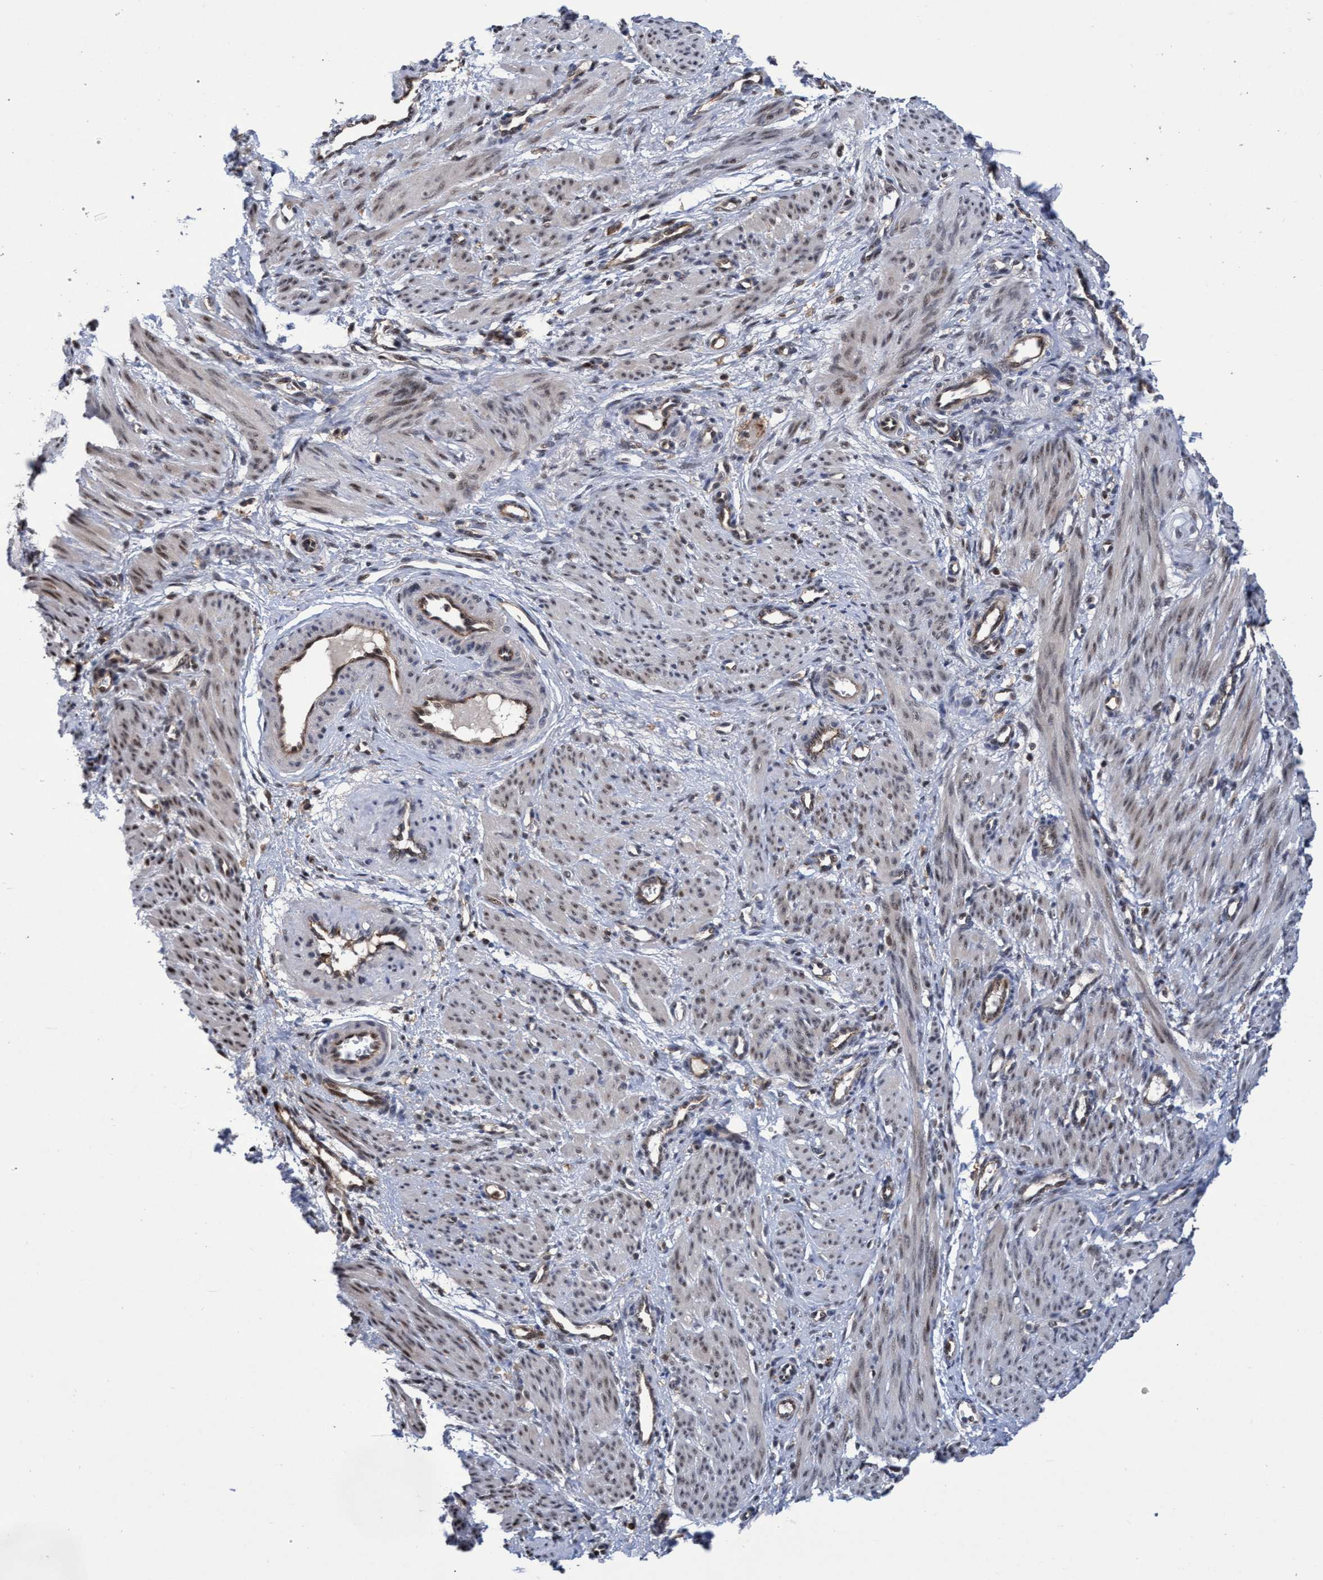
{"staining": {"intensity": "moderate", "quantity": ">75%", "location": "nuclear"}, "tissue": "smooth muscle", "cell_type": "Smooth muscle cells", "image_type": "normal", "snomed": [{"axis": "morphology", "description": "Normal tissue, NOS"}, {"axis": "topography", "description": "Endometrium"}], "caption": "Smooth muscle was stained to show a protein in brown. There is medium levels of moderate nuclear staining in approximately >75% of smooth muscle cells. The staining is performed using DAB (3,3'-diaminobenzidine) brown chromogen to label protein expression. The nuclei are counter-stained blue using hematoxylin.", "gene": "GTF2F1", "patient": {"sex": "female", "age": 33}}